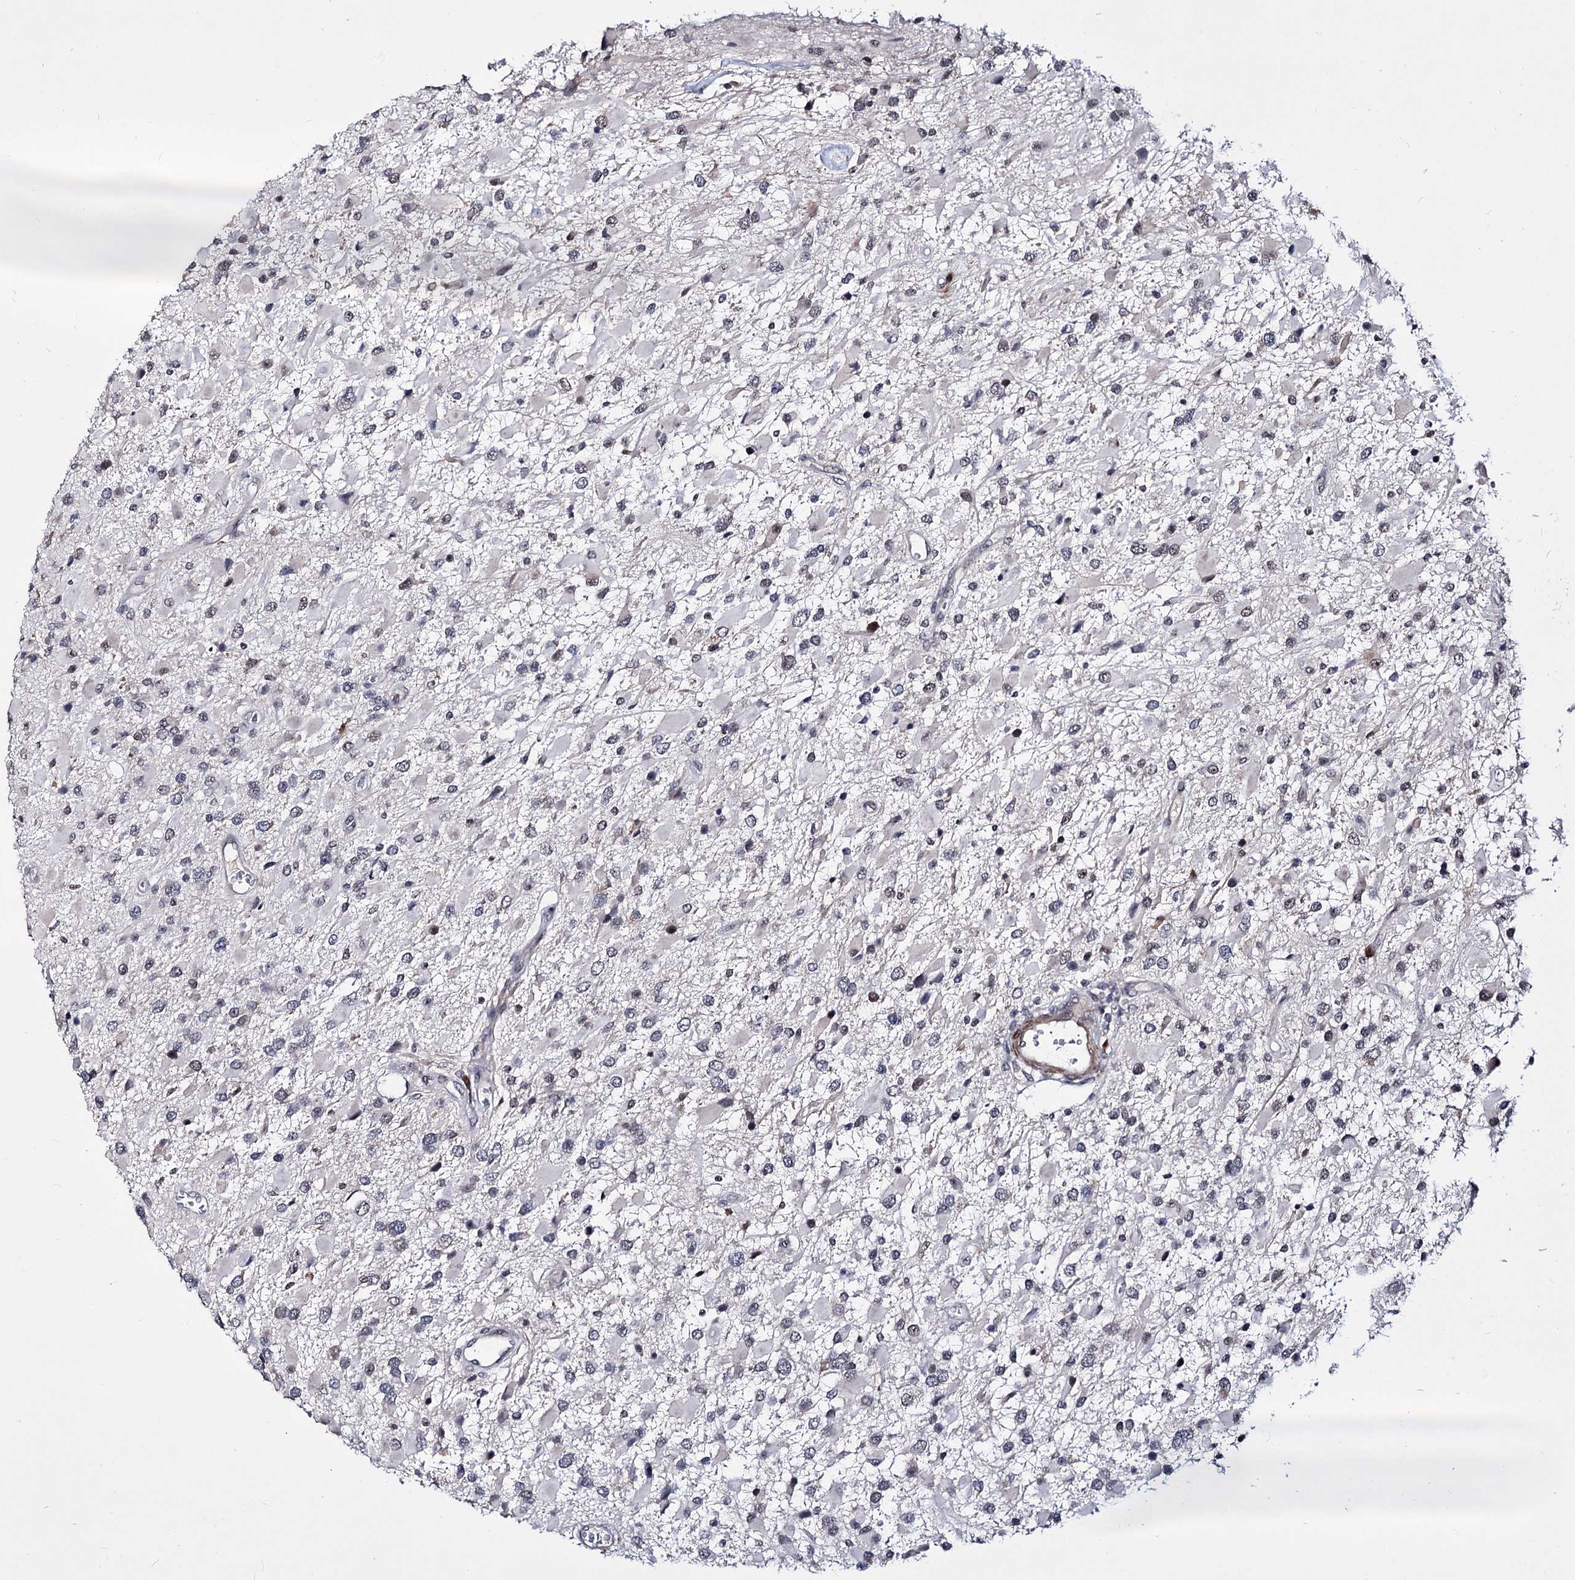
{"staining": {"intensity": "weak", "quantity": "<25%", "location": "nuclear"}, "tissue": "glioma", "cell_type": "Tumor cells", "image_type": "cancer", "snomed": [{"axis": "morphology", "description": "Glioma, malignant, High grade"}, {"axis": "topography", "description": "Brain"}], "caption": "The IHC histopathology image has no significant expression in tumor cells of malignant glioma (high-grade) tissue. The staining is performed using DAB (3,3'-diaminobenzidine) brown chromogen with nuclei counter-stained in using hematoxylin.", "gene": "PPRC1", "patient": {"sex": "male", "age": 53}}